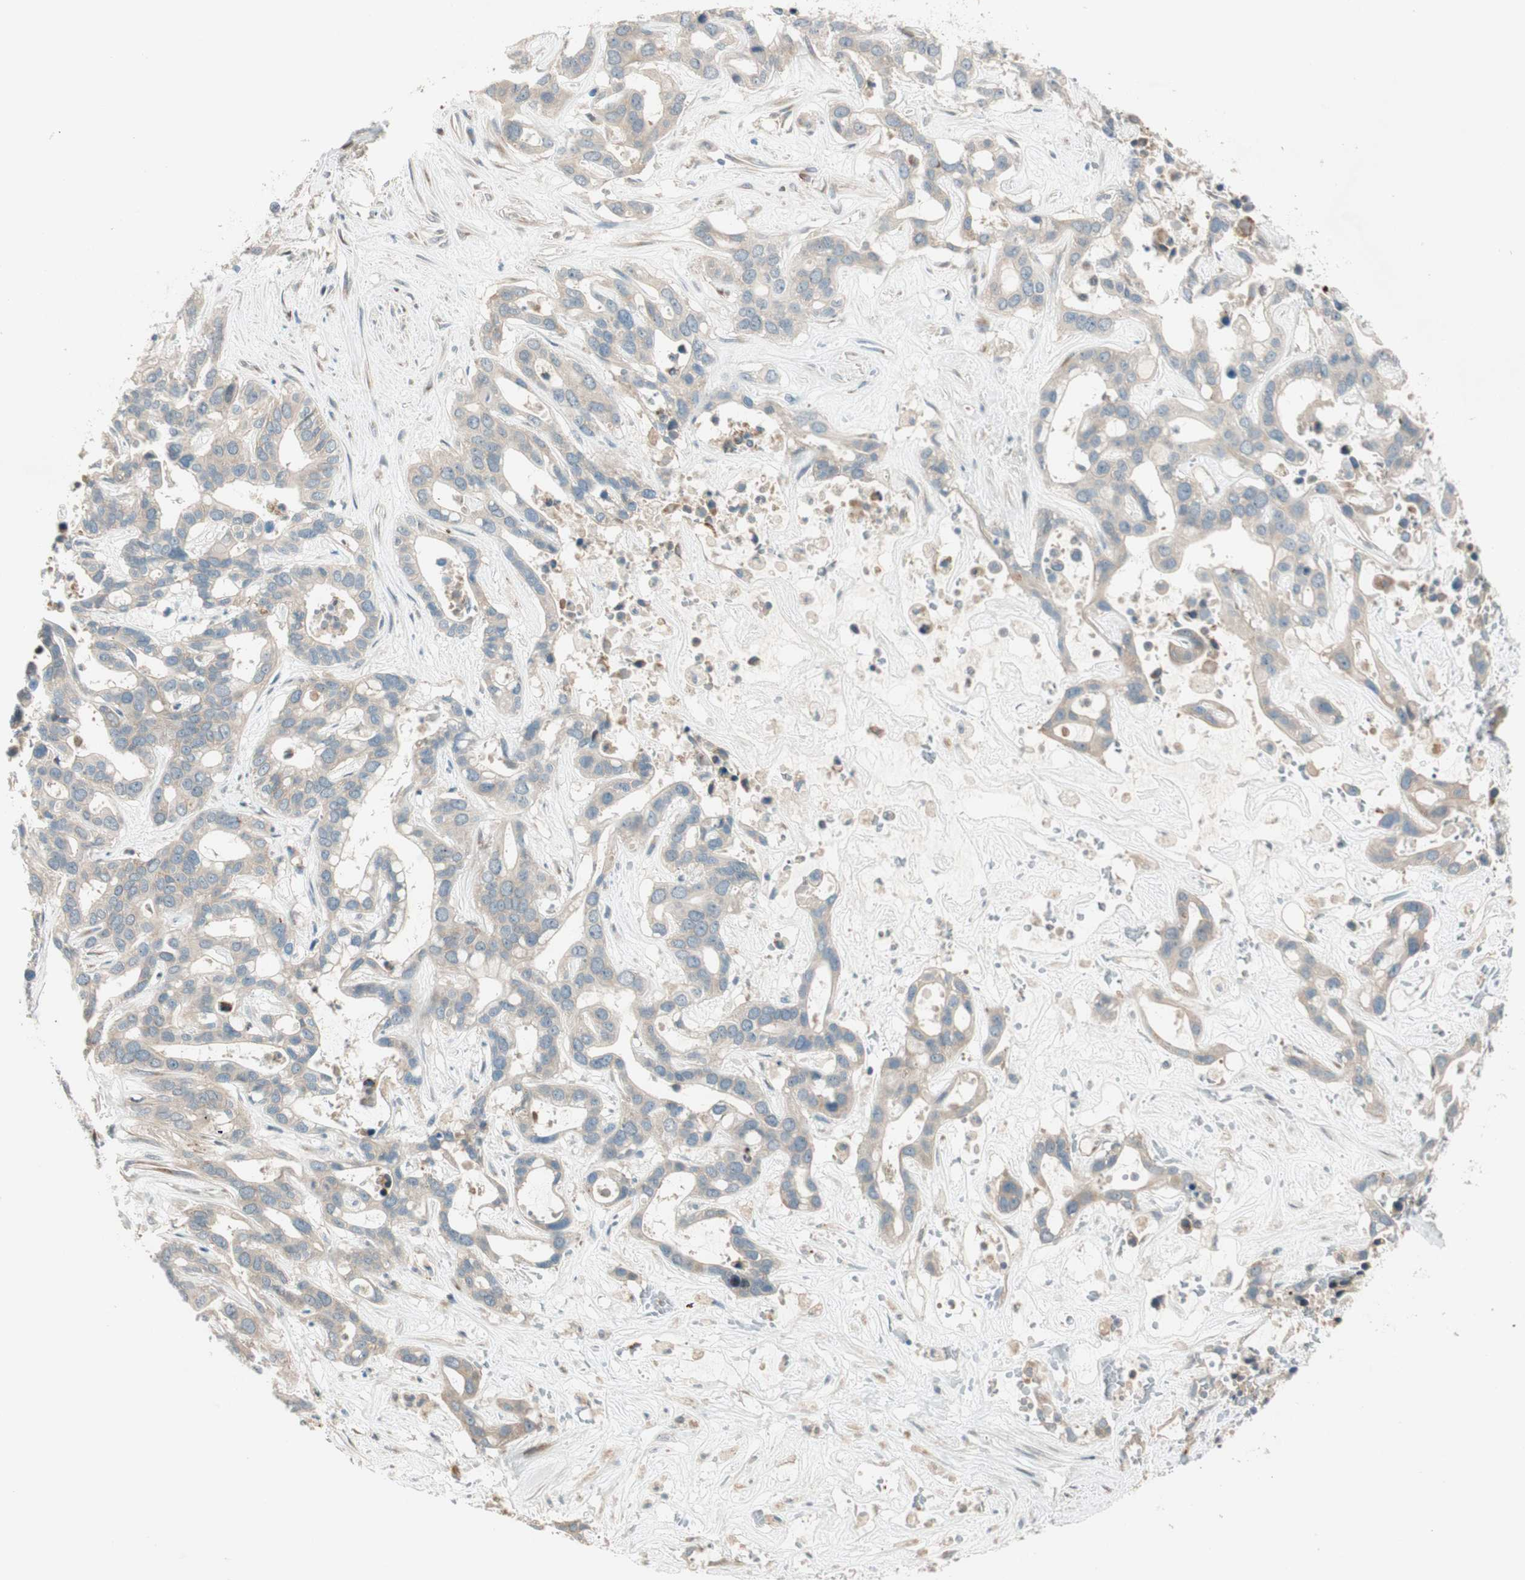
{"staining": {"intensity": "weak", "quantity": ">75%", "location": "cytoplasmic/membranous"}, "tissue": "liver cancer", "cell_type": "Tumor cells", "image_type": "cancer", "snomed": [{"axis": "morphology", "description": "Cholangiocarcinoma"}, {"axis": "topography", "description": "Liver"}], "caption": "Immunohistochemical staining of human liver cancer displays low levels of weak cytoplasmic/membranous protein positivity in about >75% of tumor cells.", "gene": "CGRRF1", "patient": {"sex": "female", "age": 65}}